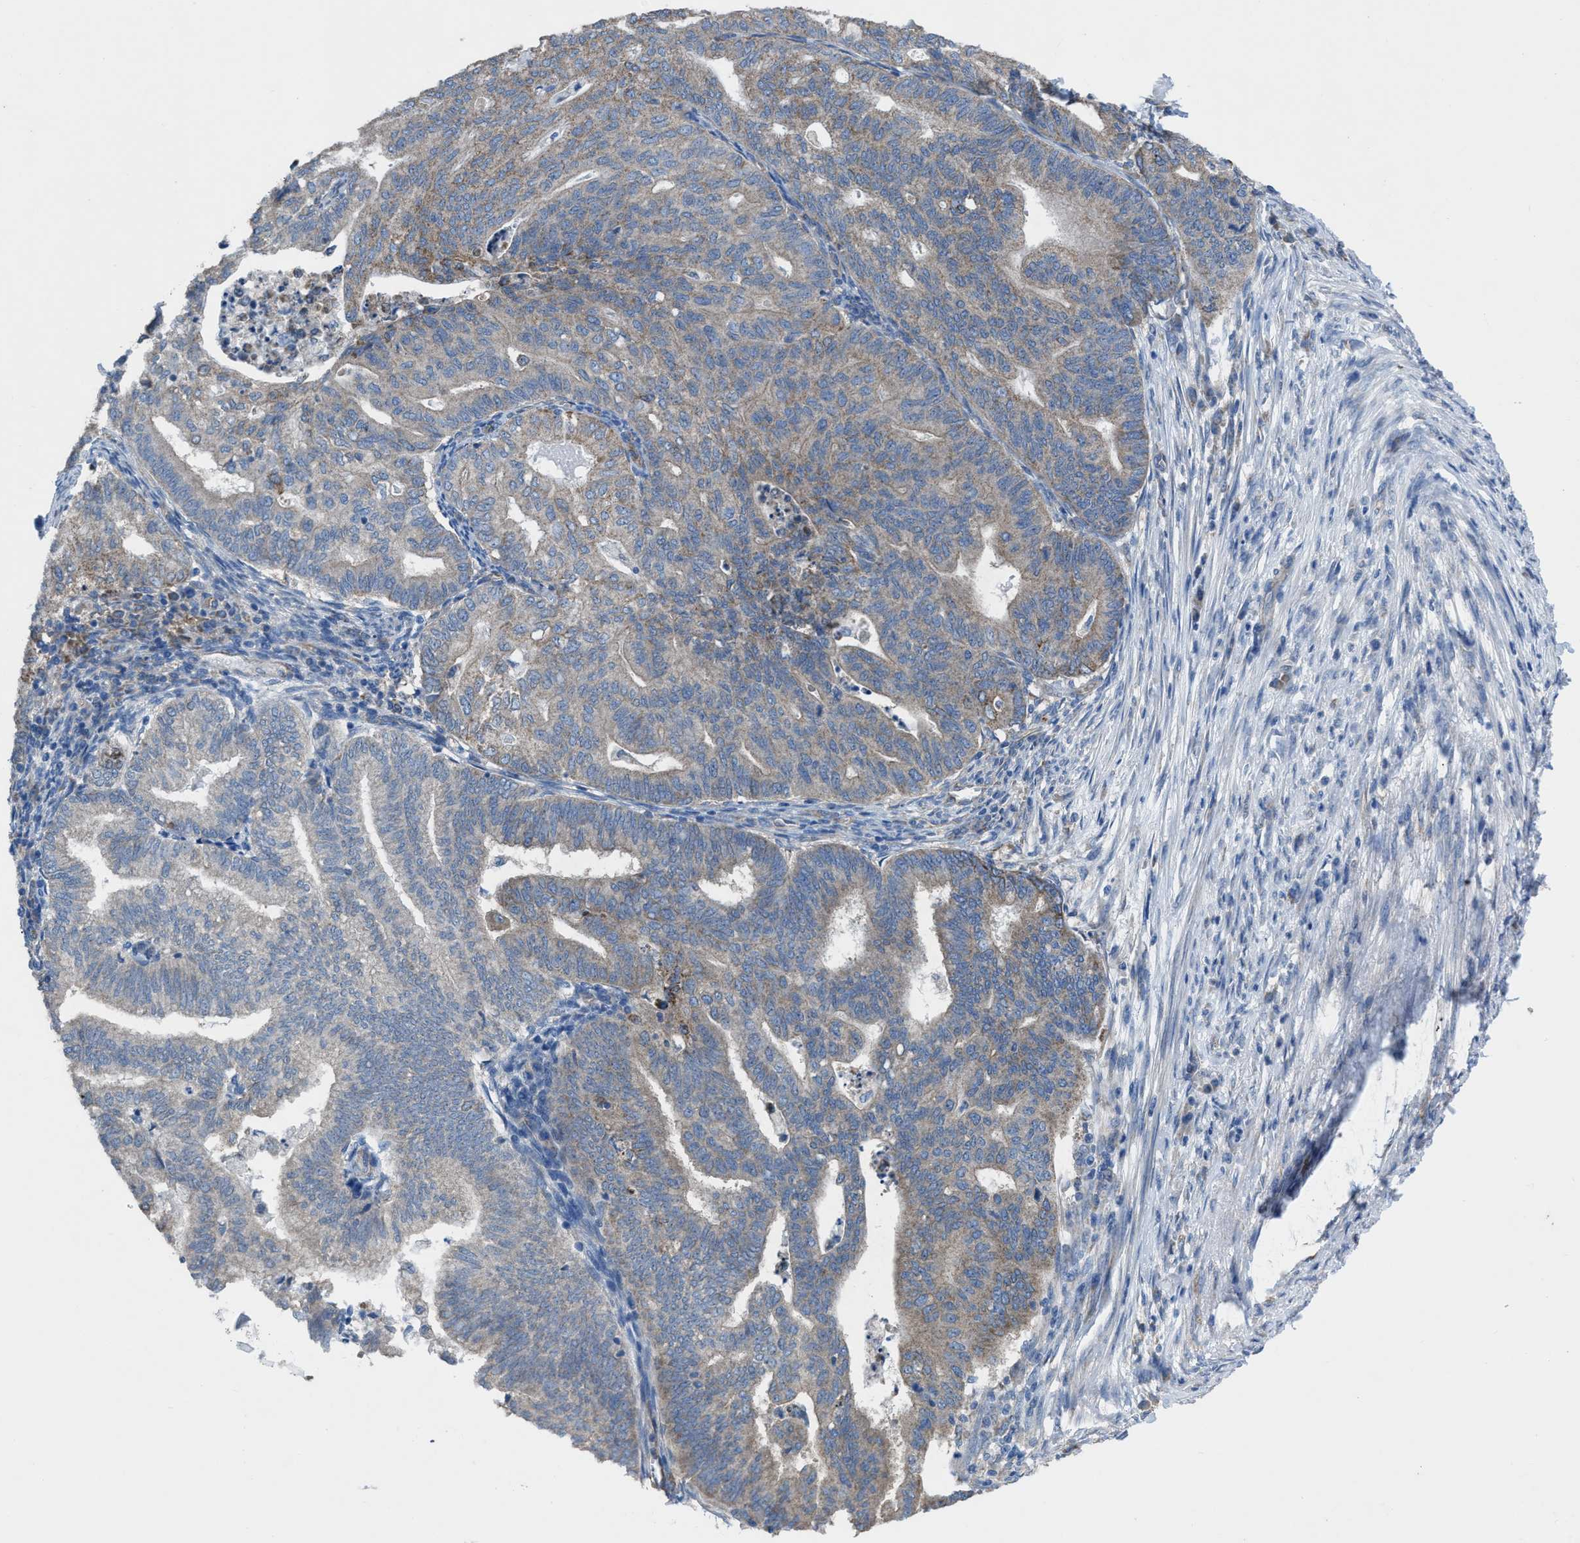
{"staining": {"intensity": "weak", "quantity": "<25%", "location": "cytoplasmic/membranous"}, "tissue": "endometrial cancer", "cell_type": "Tumor cells", "image_type": "cancer", "snomed": [{"axis": "morphology", "description": "Polyp, NOS"}, {"axis": "morphology", "description": "Adenocarcinoma, NOS"}, {"axis": "morphology", "description": "Adenoma, NOS"}, {"axis": "topography", "description": "Endometrium"}], "caption": "IHC image of endometrial adenocarcinoma stained for a protein (brown), which exhibits no expression in tumor cells.", "gene": "DOLPP1", "patient": {"sex": "female", "age": 79}}